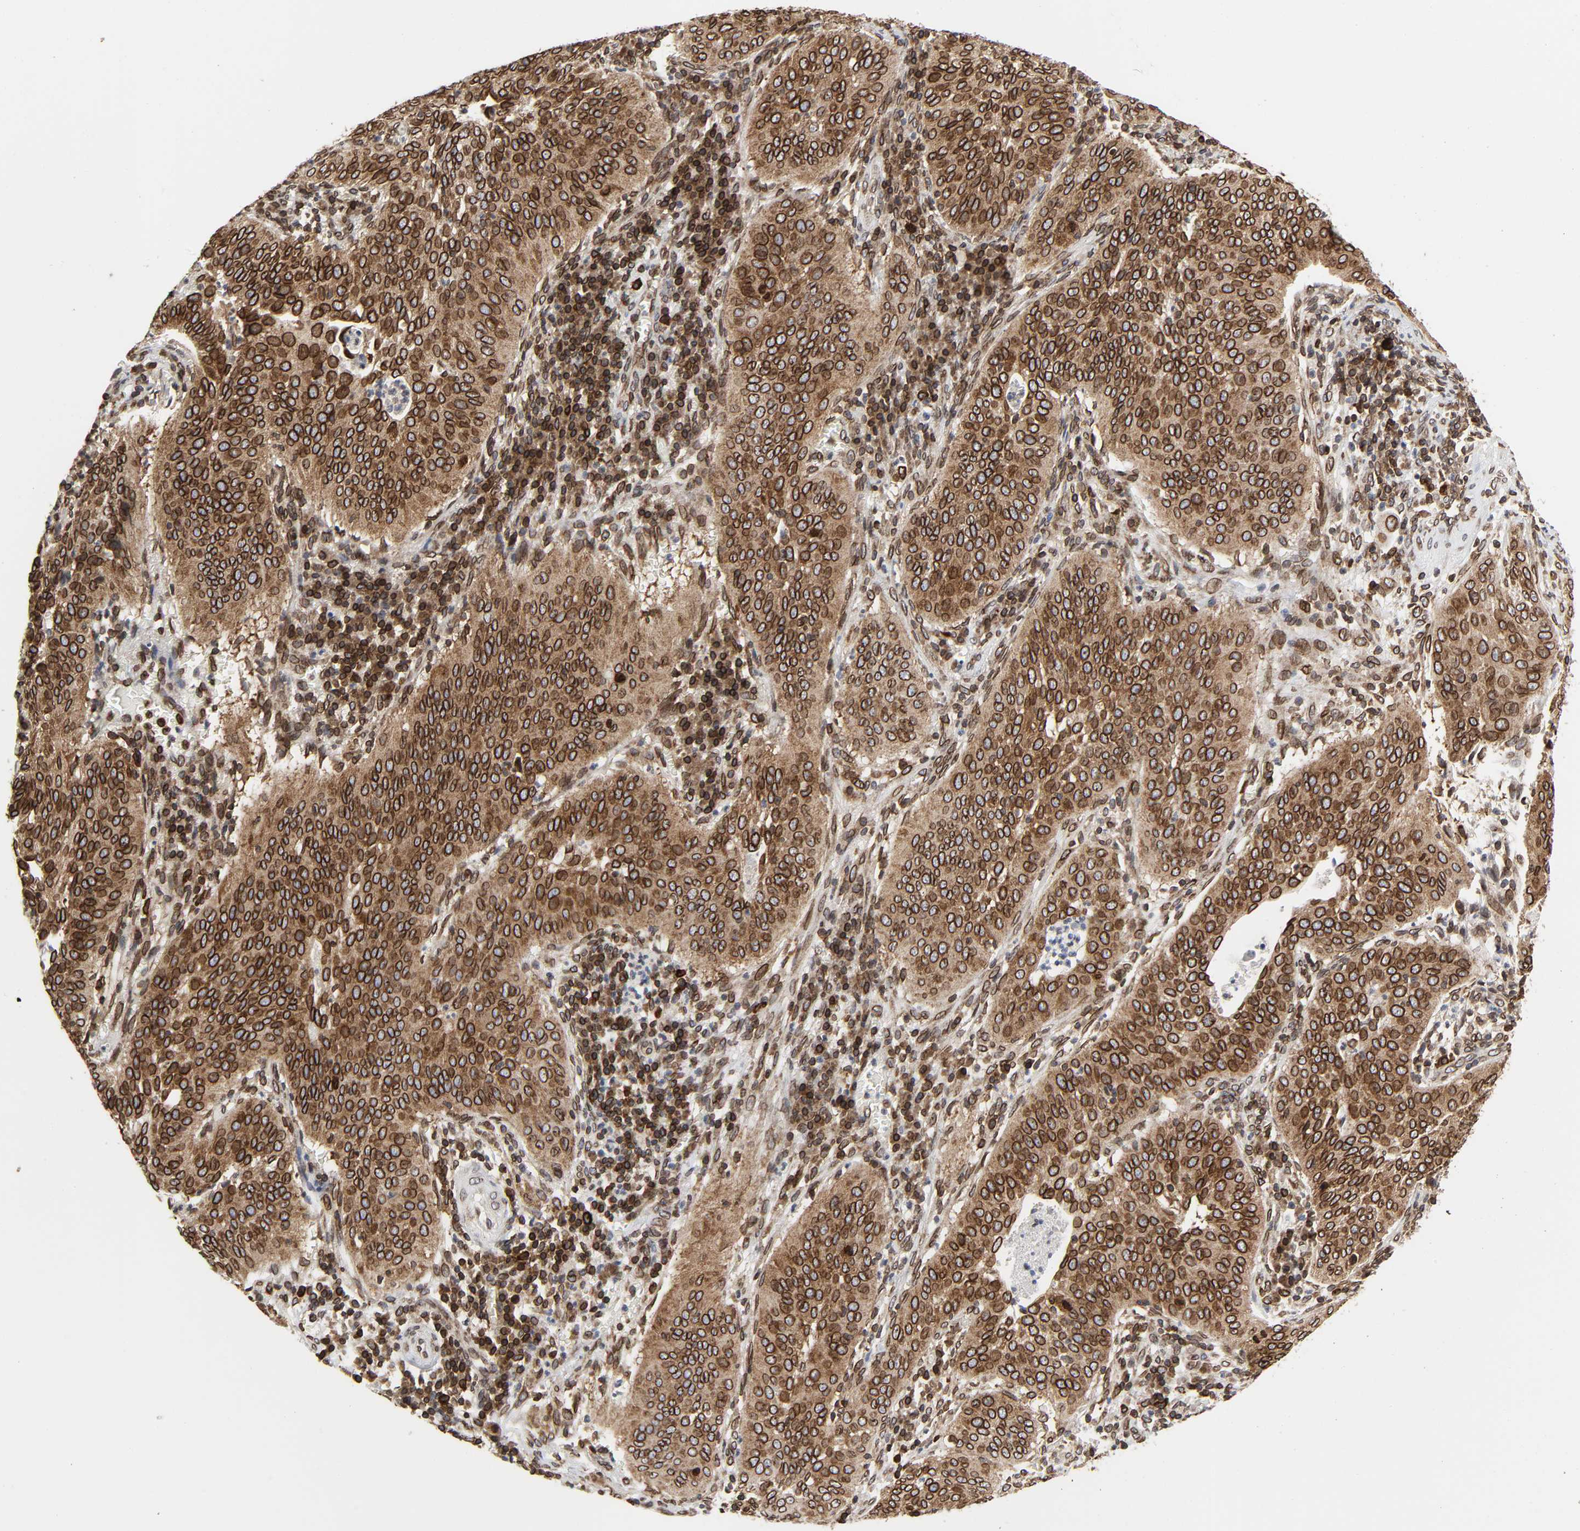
{"staining": {"intensity": "strong", "quantity": ">75%", "location": "cytoplasmic/membranous,nuclear"}, "tissue": "cervical cancer", "cell_type": "Tumor cells", "image_type": "cancer", "snomed": [{"axis": "morphology", "description": "Squamous cell carcinoma, NOS"}, {"axis": "topography", "description": "Cervix"}], "caption": "Strong cytoplasmic/membranous and nuclear positivity for a protein is present in approximately >75% of tumor cells of cervical squamous cell carcinoma using immunohistochemistry.", "gene": "RANGAP1", "patient": {"sex": "female", "age": 39}}